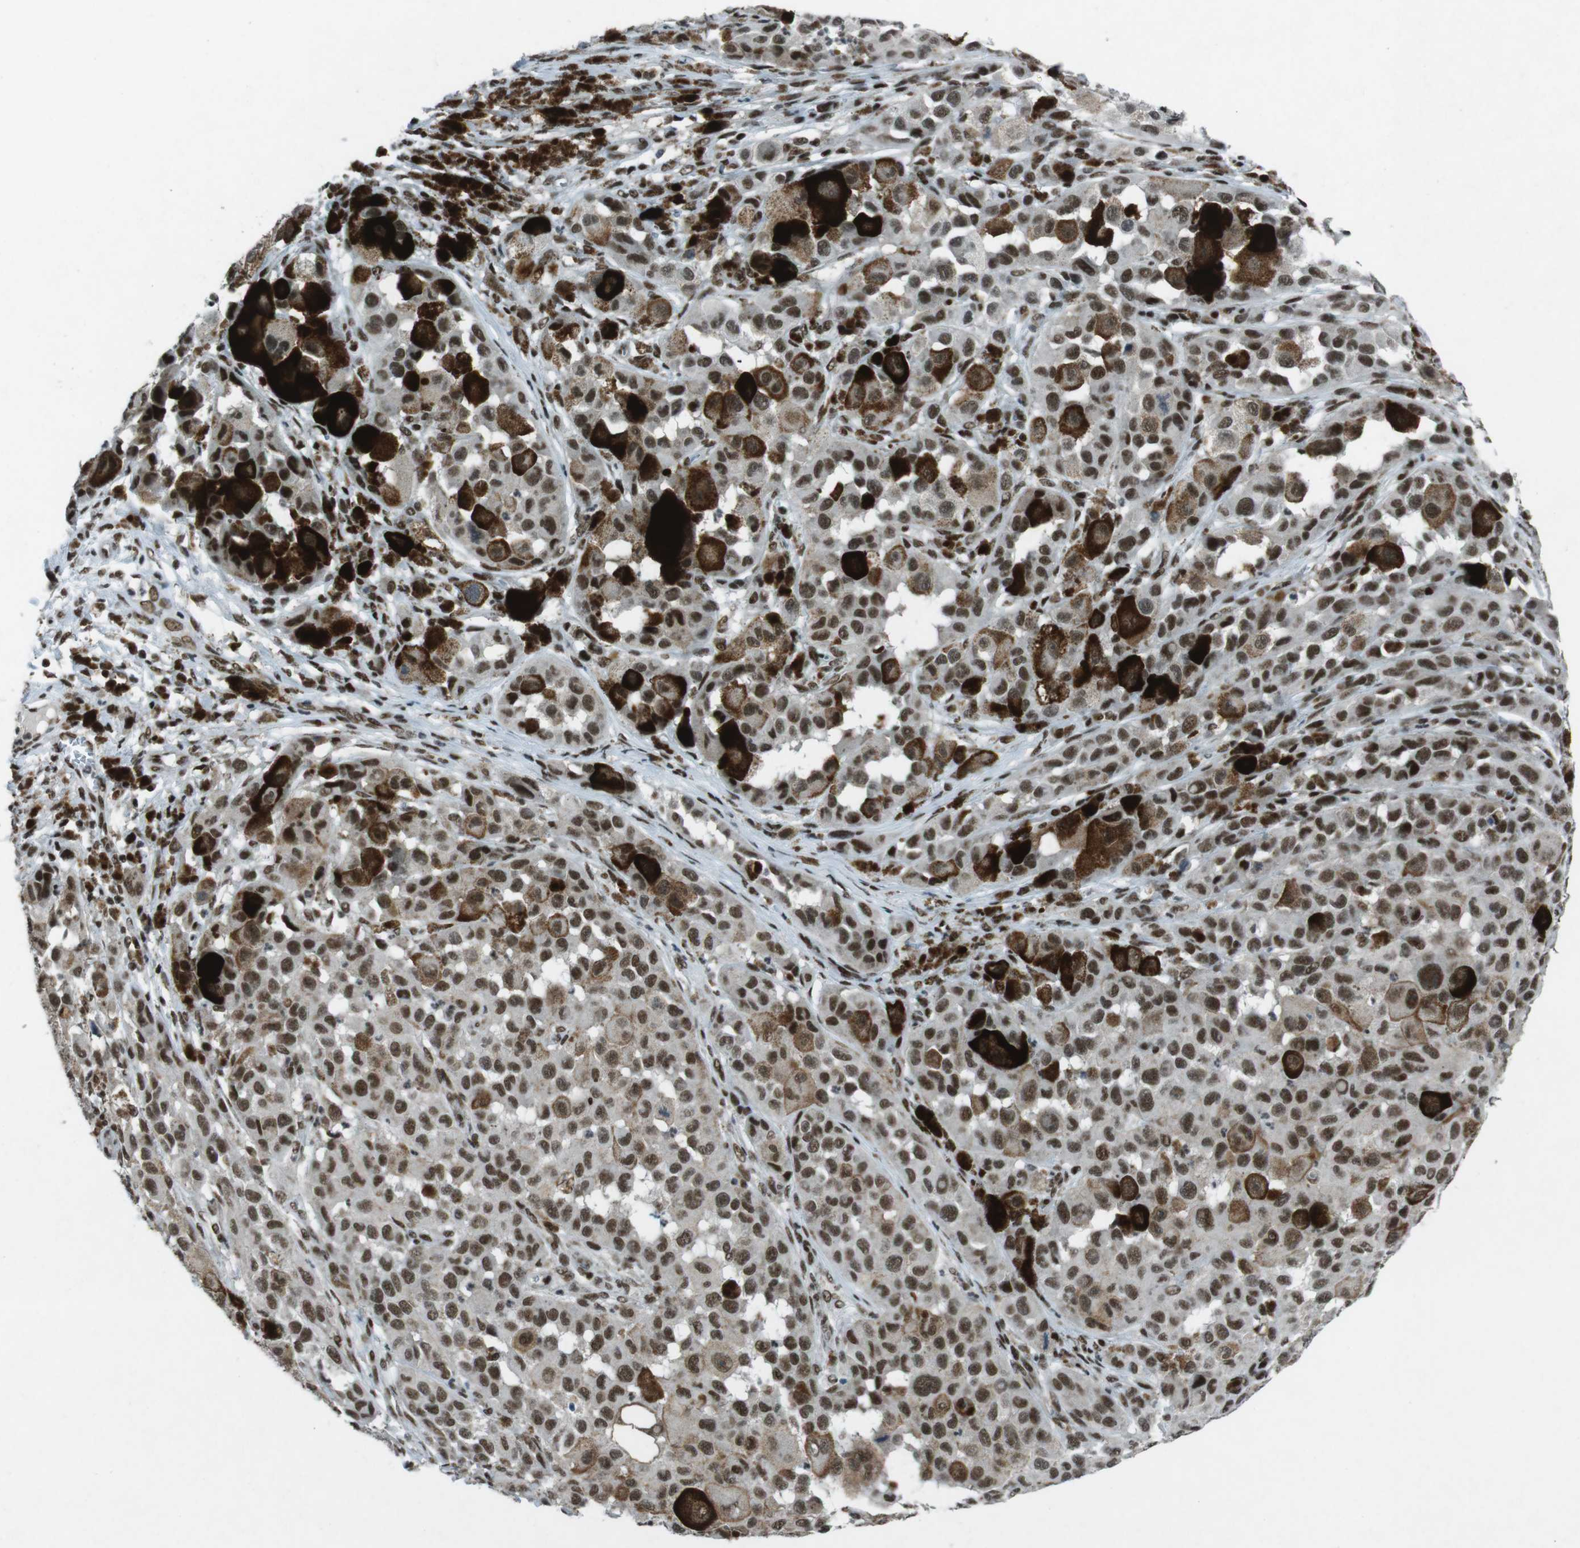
{"staining": {"intensity": "strong", "quantity": ">75%", "location": "nuclear"}, "tissue": "melanoma", "cell_type": "Tumor cells", "image_type": "cancer", "snomed": [{"axis": "morphology", "description": "Malignant melanoma, NOS"}, {"axis": "topography", "description": "Skin"}], "caption": "The photomicrograph exhibits a brown stain indicating the presence of a protein in the nuclear of tumor cells in melanoma.", "gene": "TAF1", "patient": {"sex": "male", "age": 96}}